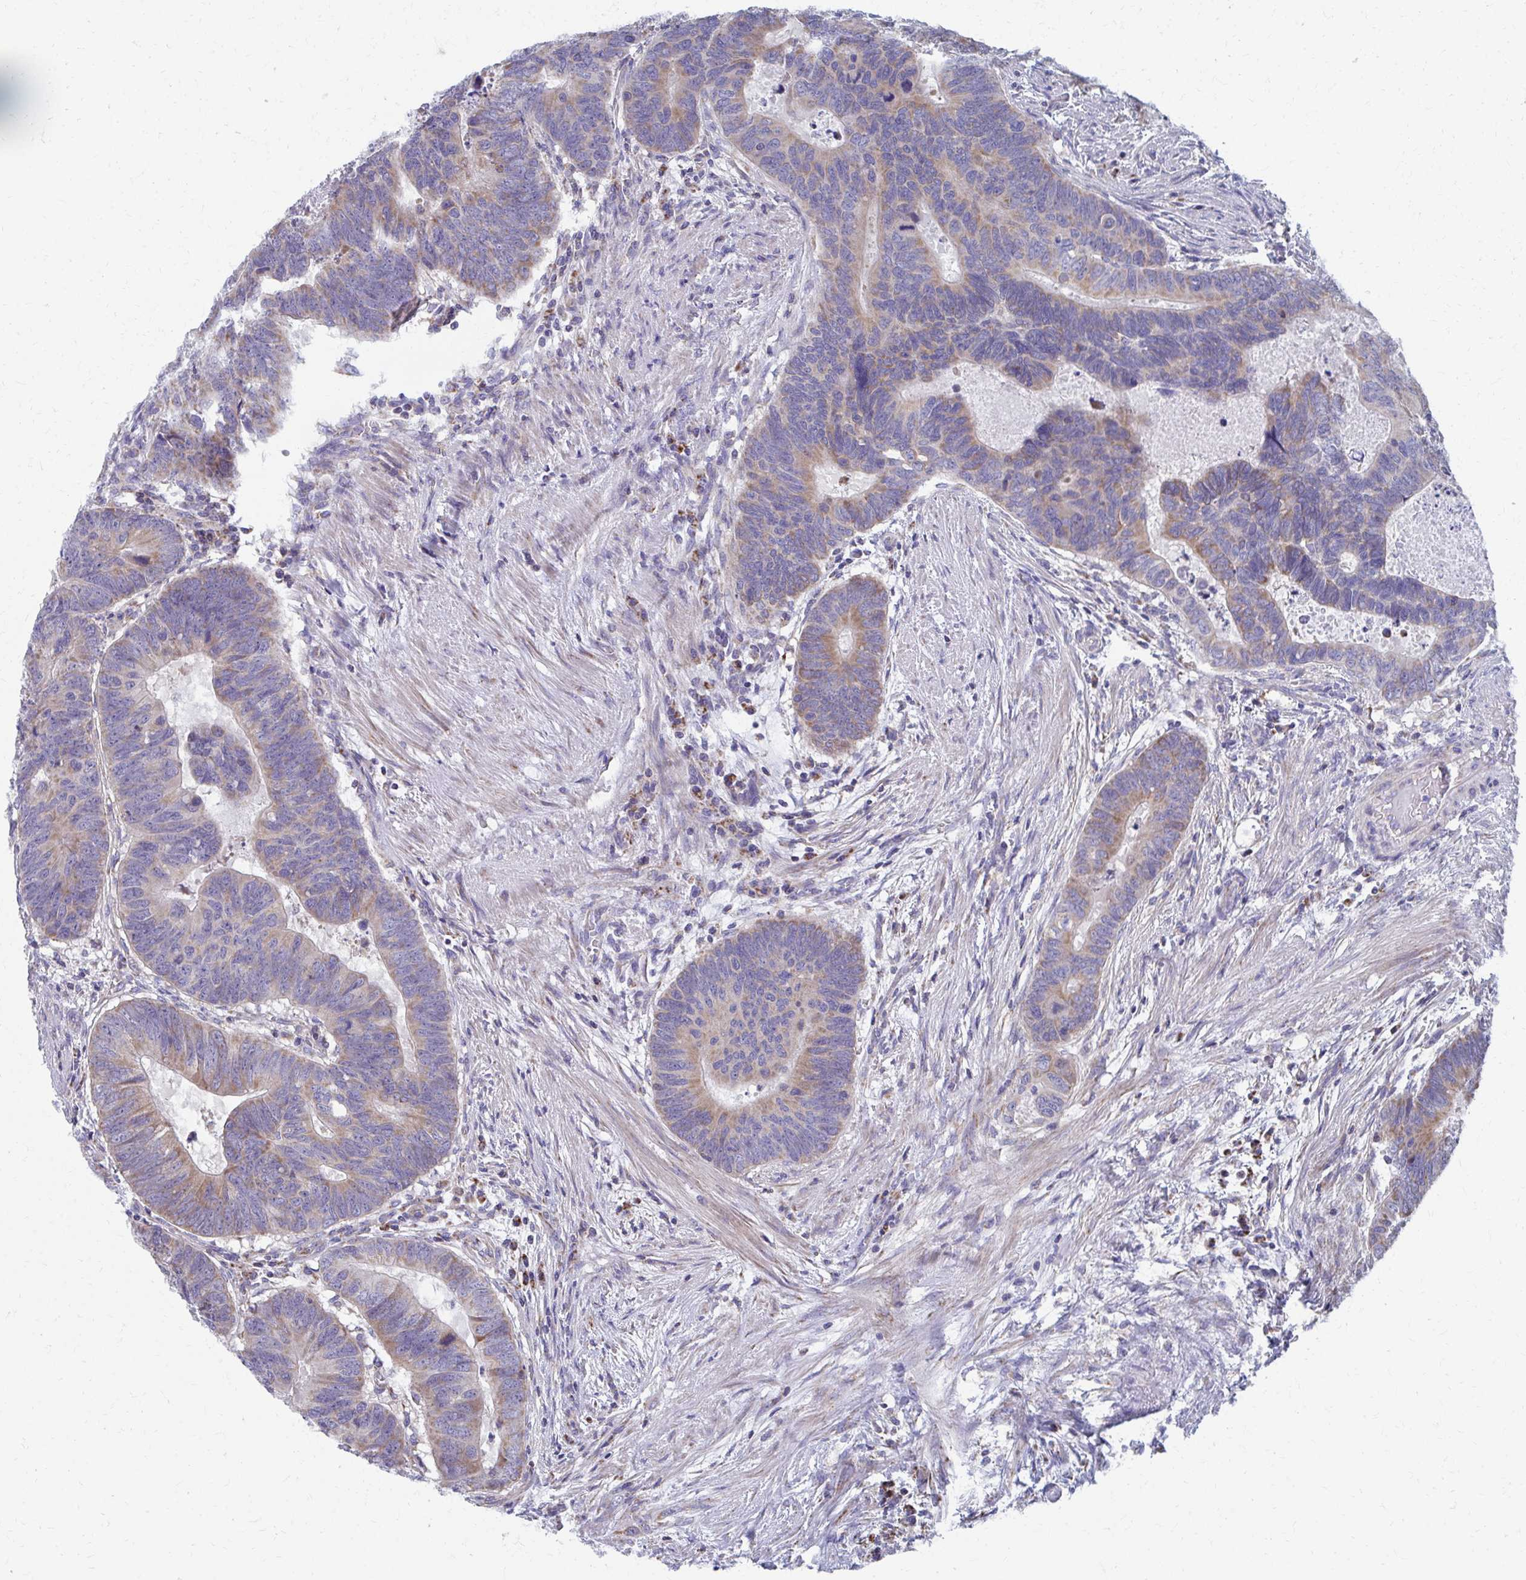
{"staining": {"intensity": "weak", "quantity": "25%-75%", "location": "cytoplasmic/membranous"}, "tissue": "colorectal cancer", "cell_type": "Tumor cells", "image_type": "cancer", "snomed": [{"axis": "morphology", "description": "Adenocarcinoma, NOS"}, {"axis": "topography", "description": "Colon"}], "caption": "Immunohistochemistry of human colorectal cancer shows low levels of weak cytoplasmic/membranous staining in approximately 25%-75% of tumor cells.", "gene": "RCC1L", "patient": {"sex": "male", "age": 62}}